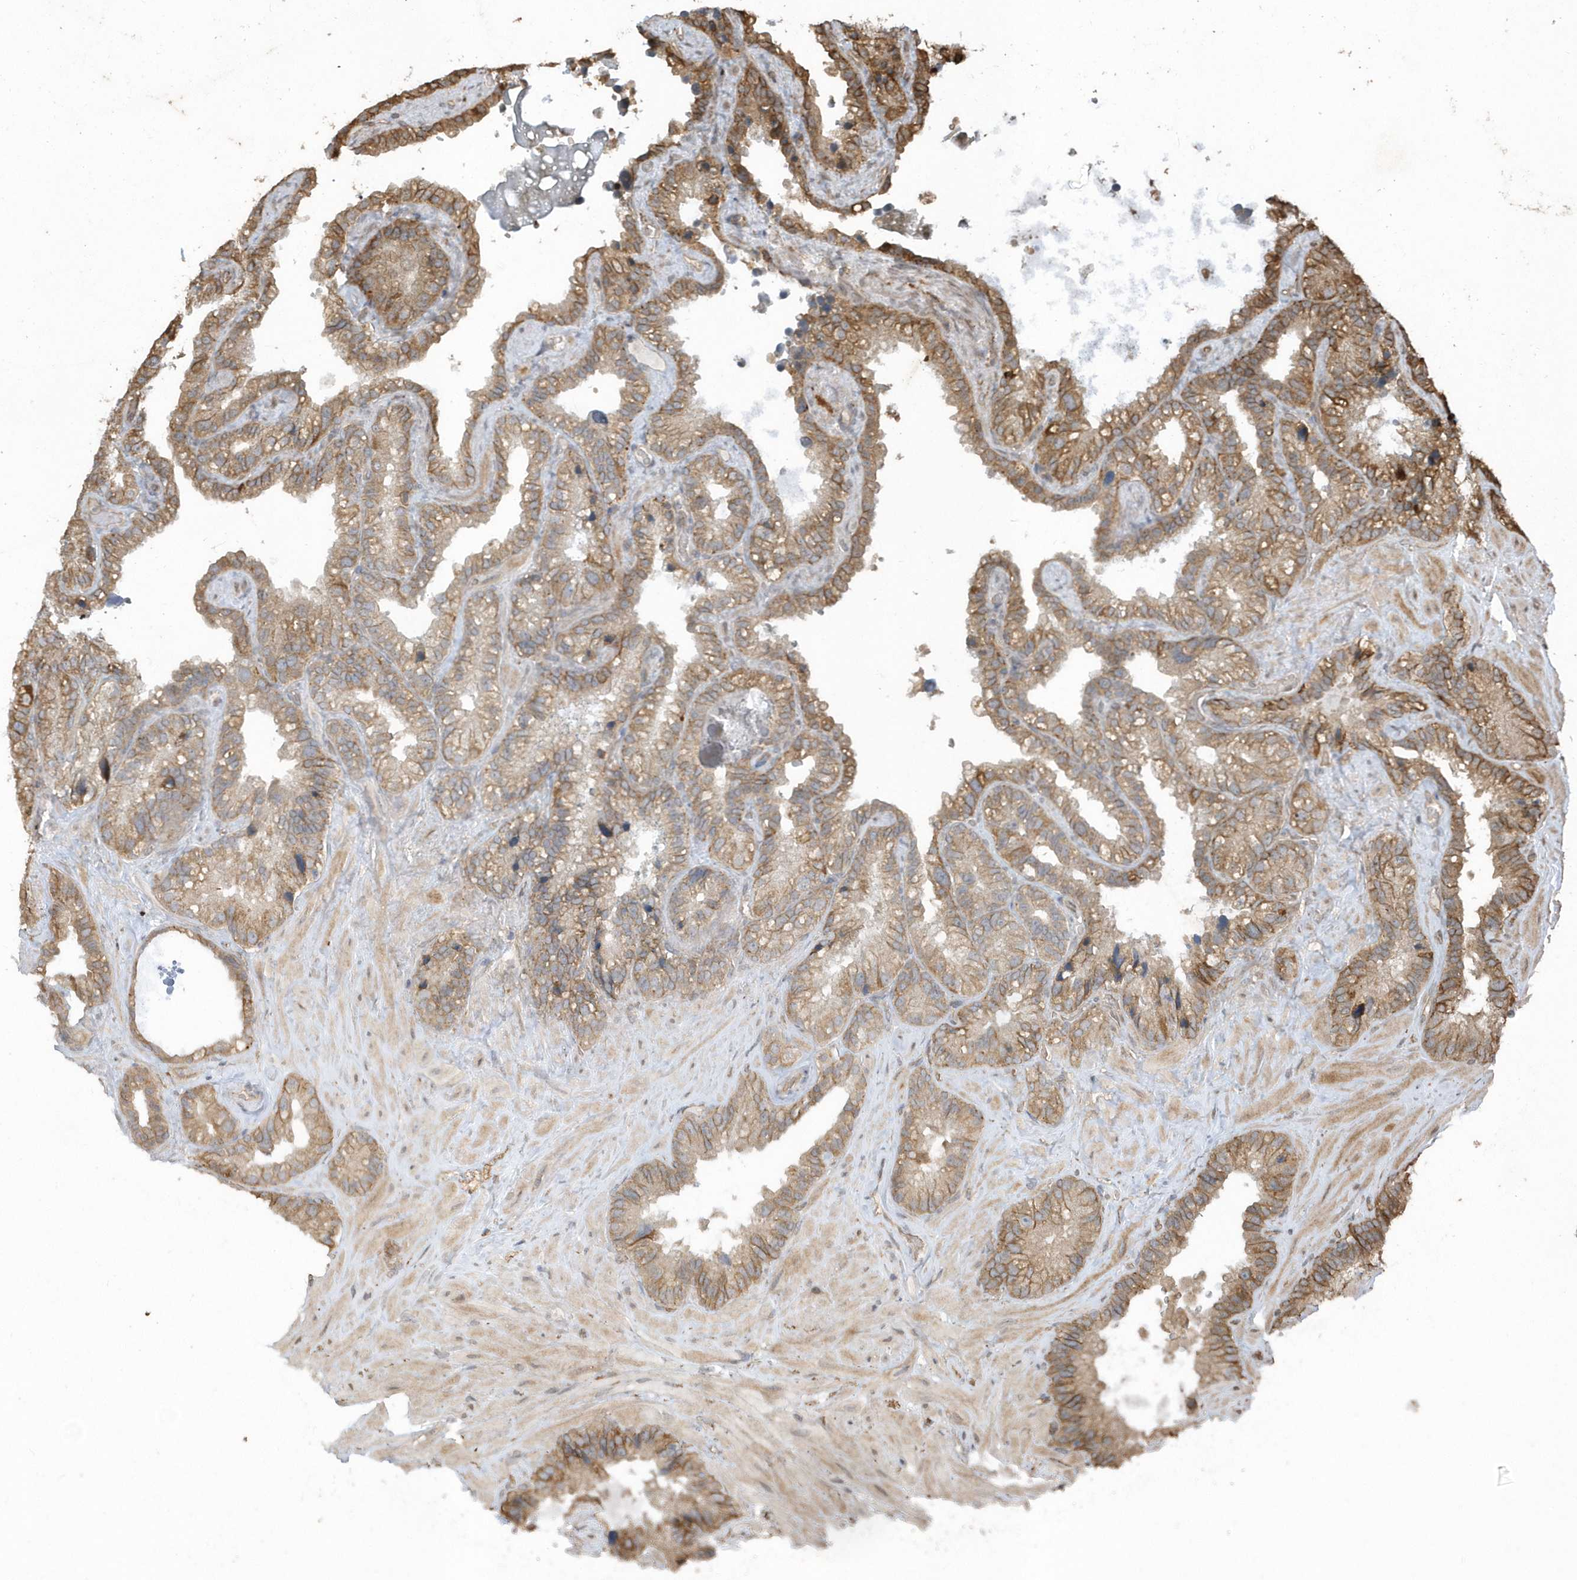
{"staining": {"intensity": "moderate", "quantity": ">75%", "location": "cytoplasmic/membranous"}, "tissue": "seminal vesicle", "cell_type": "Glandular cells", "image_type": "normal", "snomed": [{"axis": "morphology", "description": "Normal tissue, NOS"}, {"axis": "topography", "description": "Prostate"}, {"axis": "topography", "description": "Seminal veicle"}], "caption": "The micrograph exhibits staining of normal seminal vesicle, revealing moderate cytoplasmic/membranous protein staining (brown color) within glandular cells. (DAB = brown stain, brightfield microscopy at high magnification).", "gene": "HERPUD1", "patient": {"sex": "male", "age": 68}}